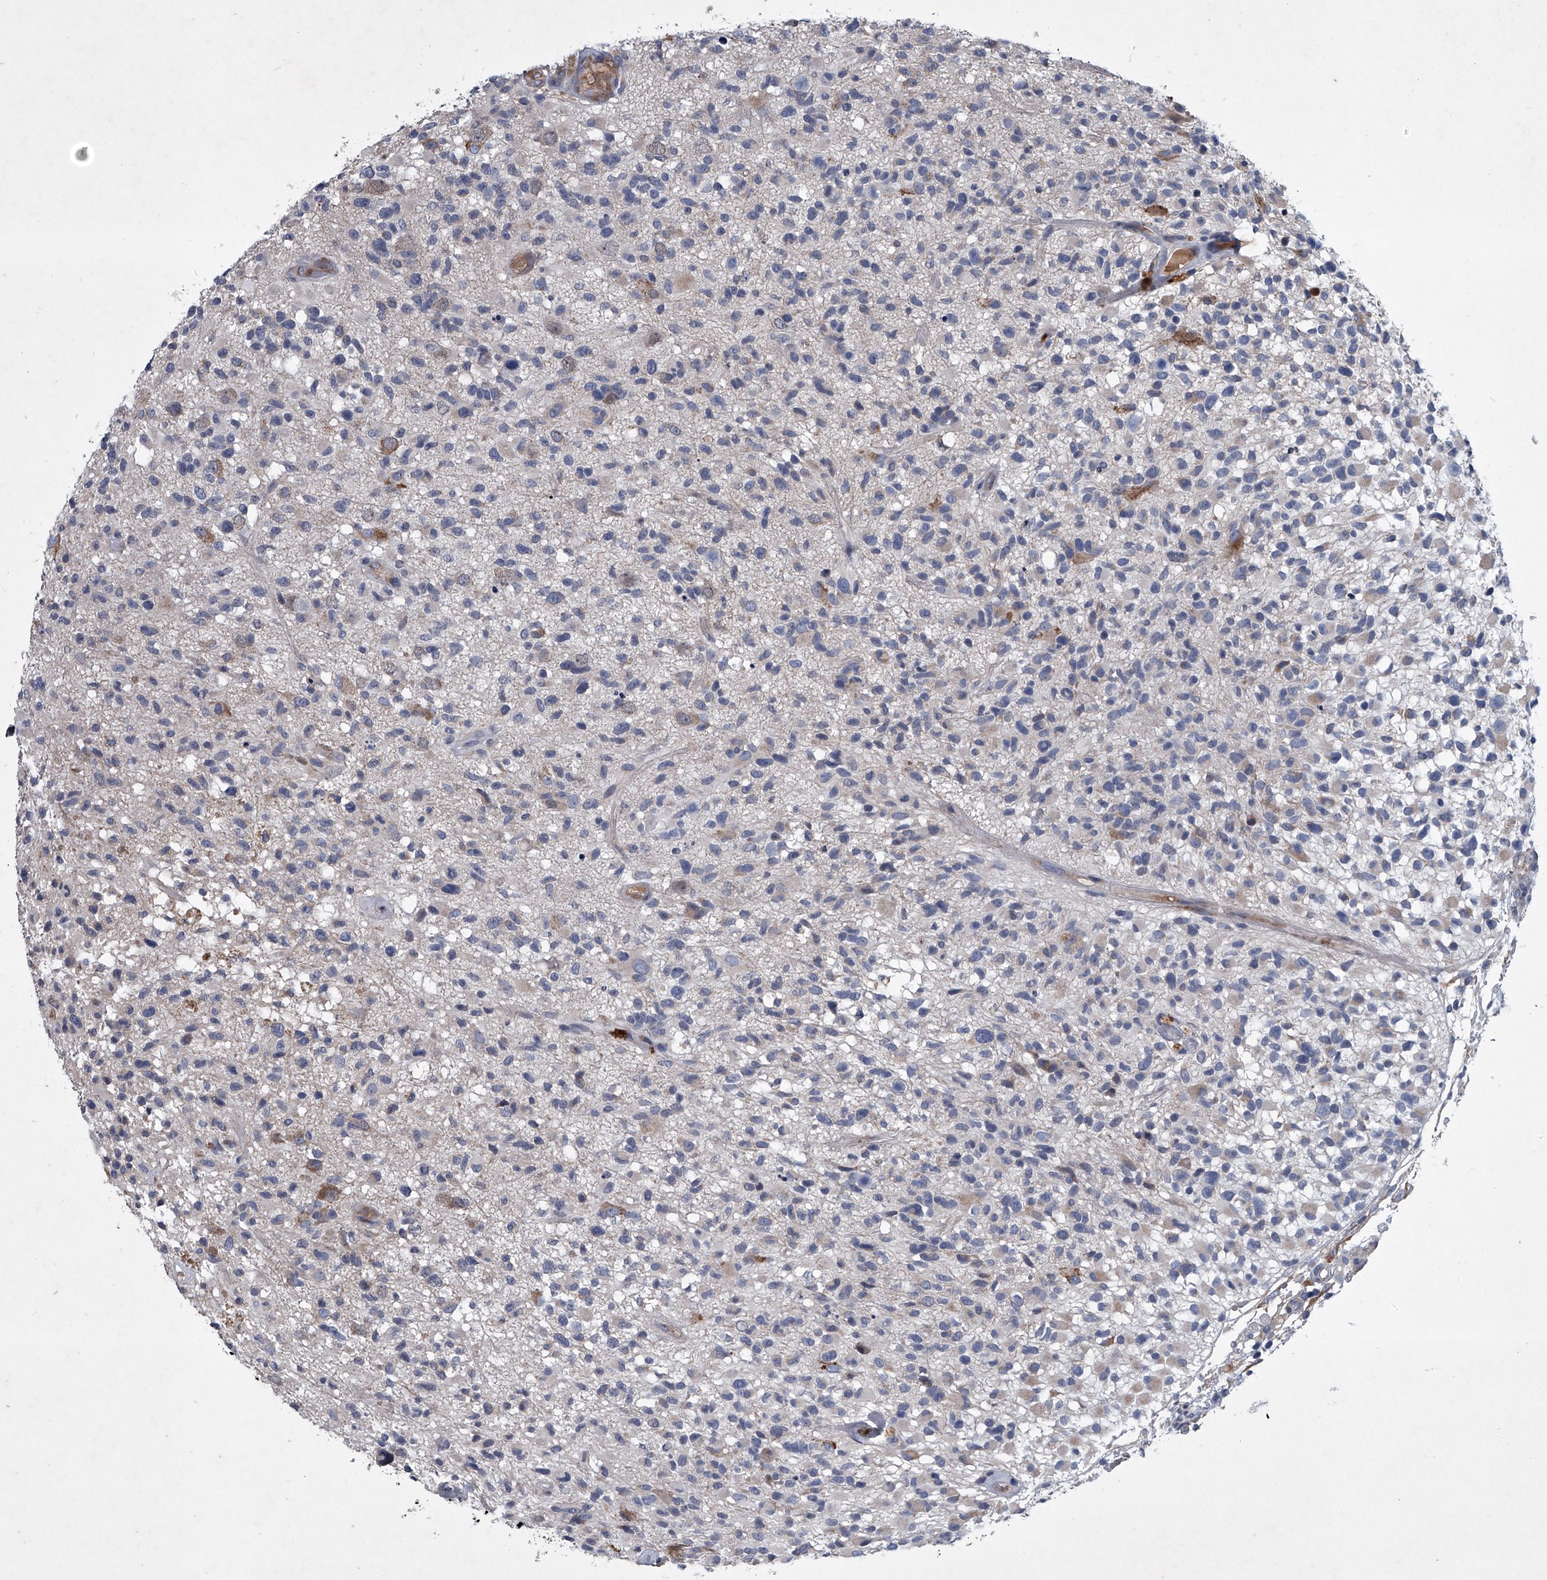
{"staining": {"intensity": "weak", "quantity": "<25%", "location": "cytoplasmic/membranous"}, "tissue": "glioma", "cell_type": "Tumor cells", "image_type": "cancer", "snomed": [{"axis": "morphology", "description": "Glioma, malignant, High grade"}, {"axis": "morphology", "description": "Glioblastoma, NOS"}, {"axis": "topography", "description": "Brain"}], "caption": "Immunohistochemistry (IHC) photomicrograph of malignant glioma (high-grade) stained for a protein (brown), which reveals no staining in tumor cells. Brightfield microscopy of immunohistochemistry (IHC) stained with DAB (3,3'-diaminobenzidine) (brown) and hematoxylin (blue), captured at high magnification.", "gene": "ABCG1", "patient": {"sex": "male", "age": 60}}